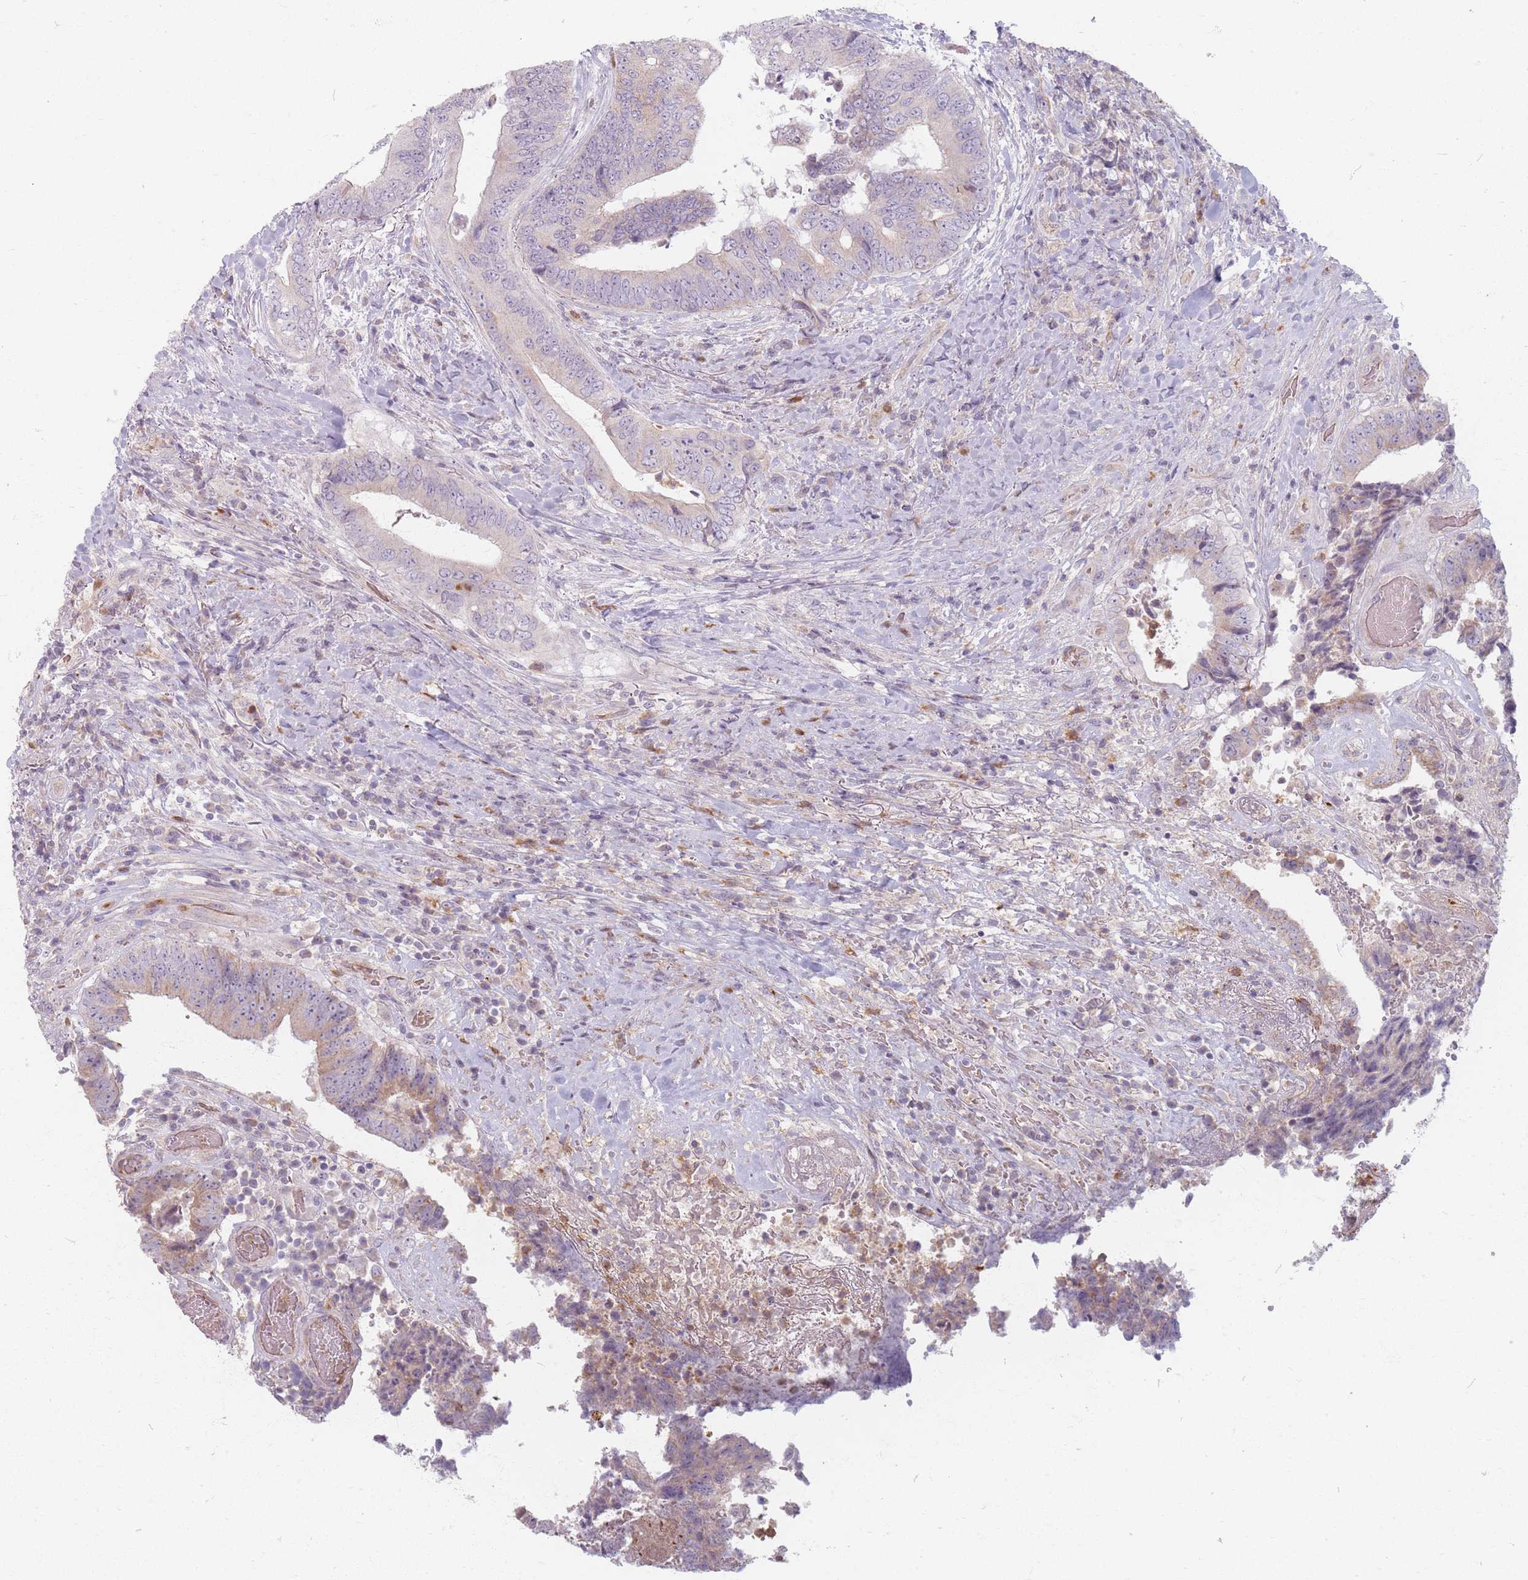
{"staining": {"intensity": "moderate", "quantity": "25%-75%", "location": "cytoplasmic/membranous"}, "tissue": "colorectal cancer", "cell_type": "Tumor cells", "image_type": "cancer", "snomed": [{"axis": "morphology", "description": "Adenocarcinoma, NOS"}, {"axis": "topography", "description": "Rectum"}], "caption": "This is a photomicrograph of immunohistochemistry staining of colorectal cancer (adenocarcinoma), which shows moderate expression in the cytoplasmic/membranous of tumor cells.", "gene": "CHCHD7", "patient": {"sex": "male", "age": 72}}